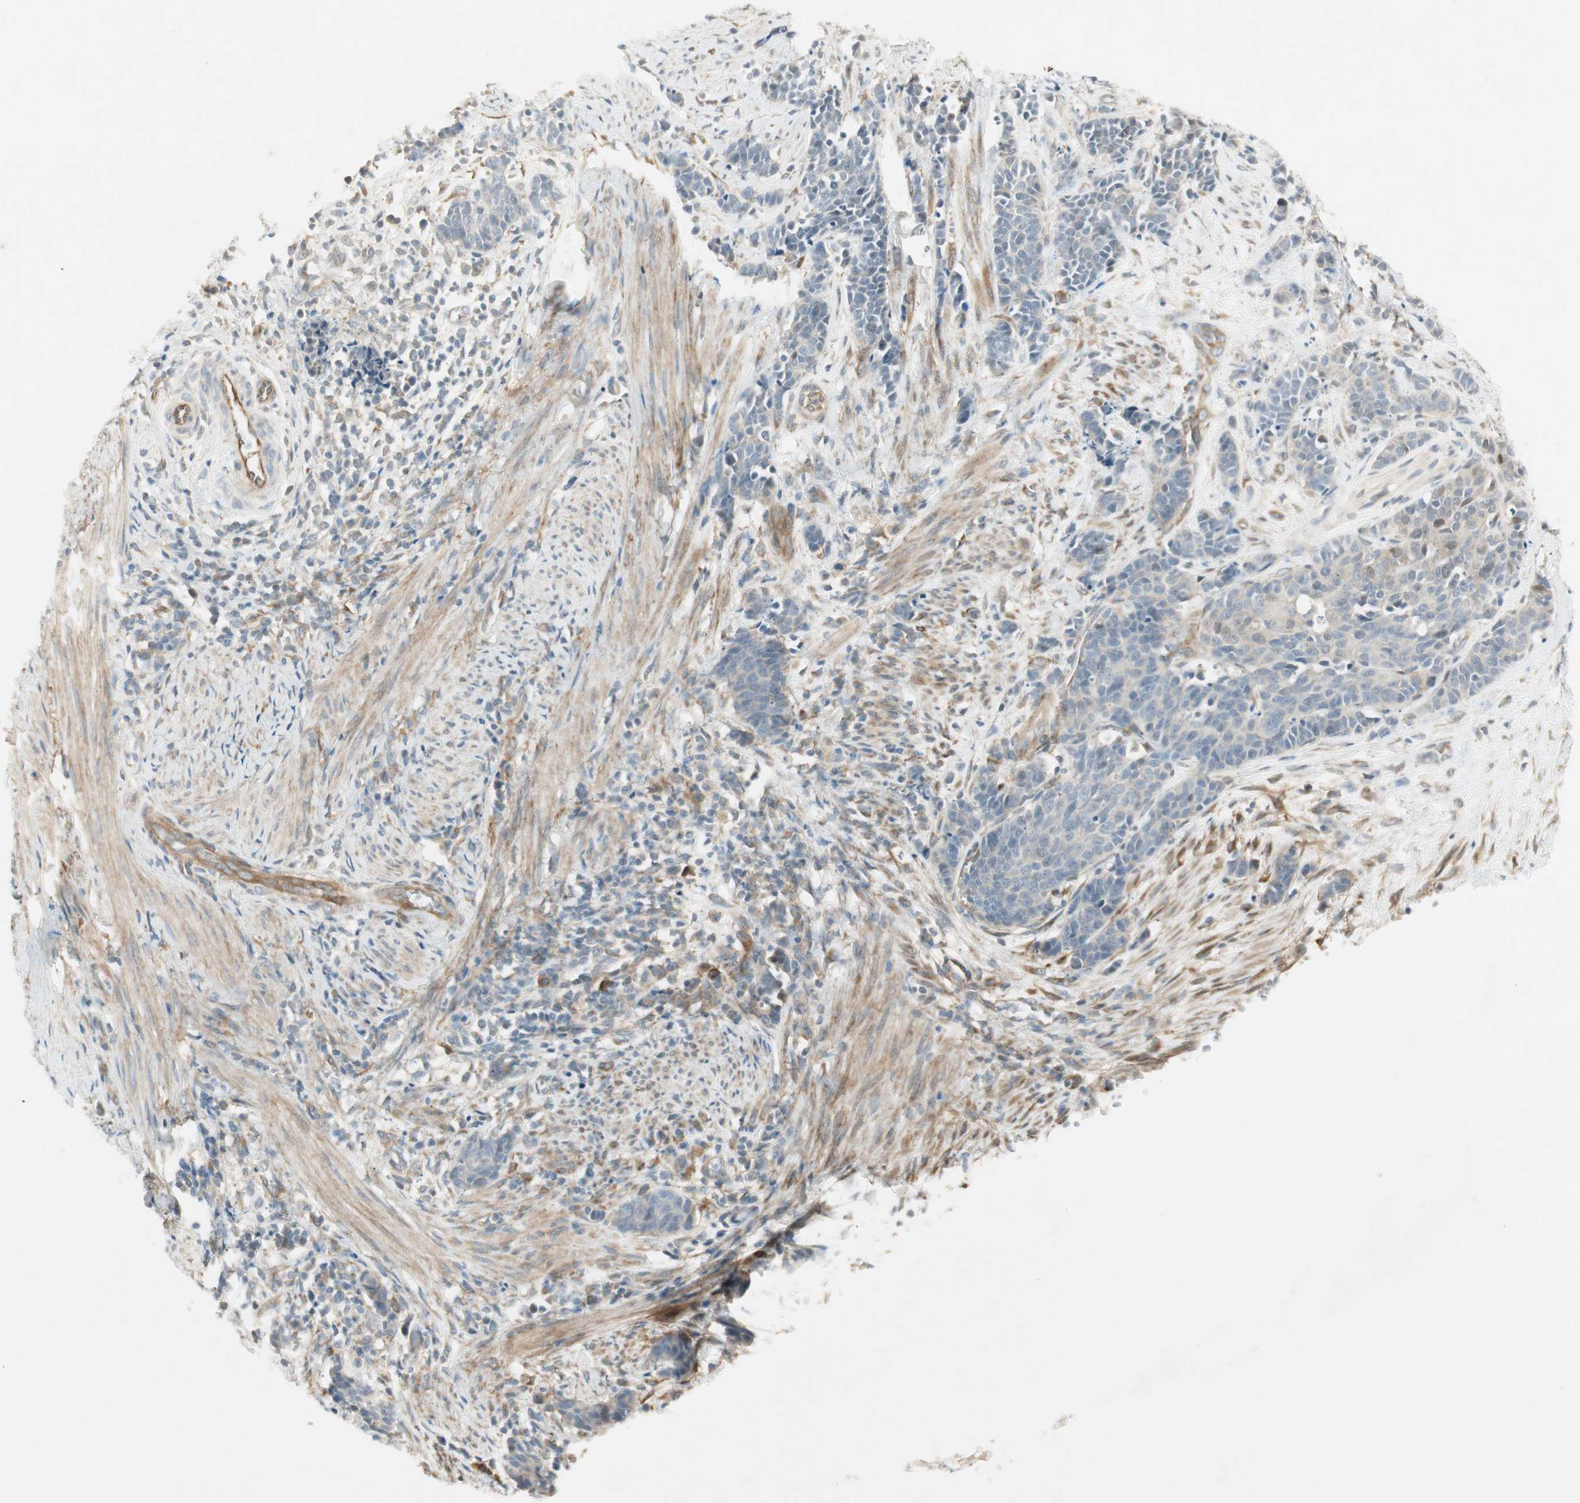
{"staining": {"intensity": "negative", "quantity": "none", "location": "none"}, "tissue": "cervical cancer", "cell_type": "Tumor cells", "image_type": "cancer", "snomed": [{"axis": "morphology", "description": "Squamous cell carcinoma, NOS"}, {"axis": "topography", "description": "Cervix"}], "caption": "High power microscopy image of an immunohistochemistry (IHC) photomicrograph of cervical cancer (squamous cell carcinoma), revealing no significant staining in tumor cells.", "gene": "STON1-GTF2A1L", "patient": {"sex": "female", "age": 35}}